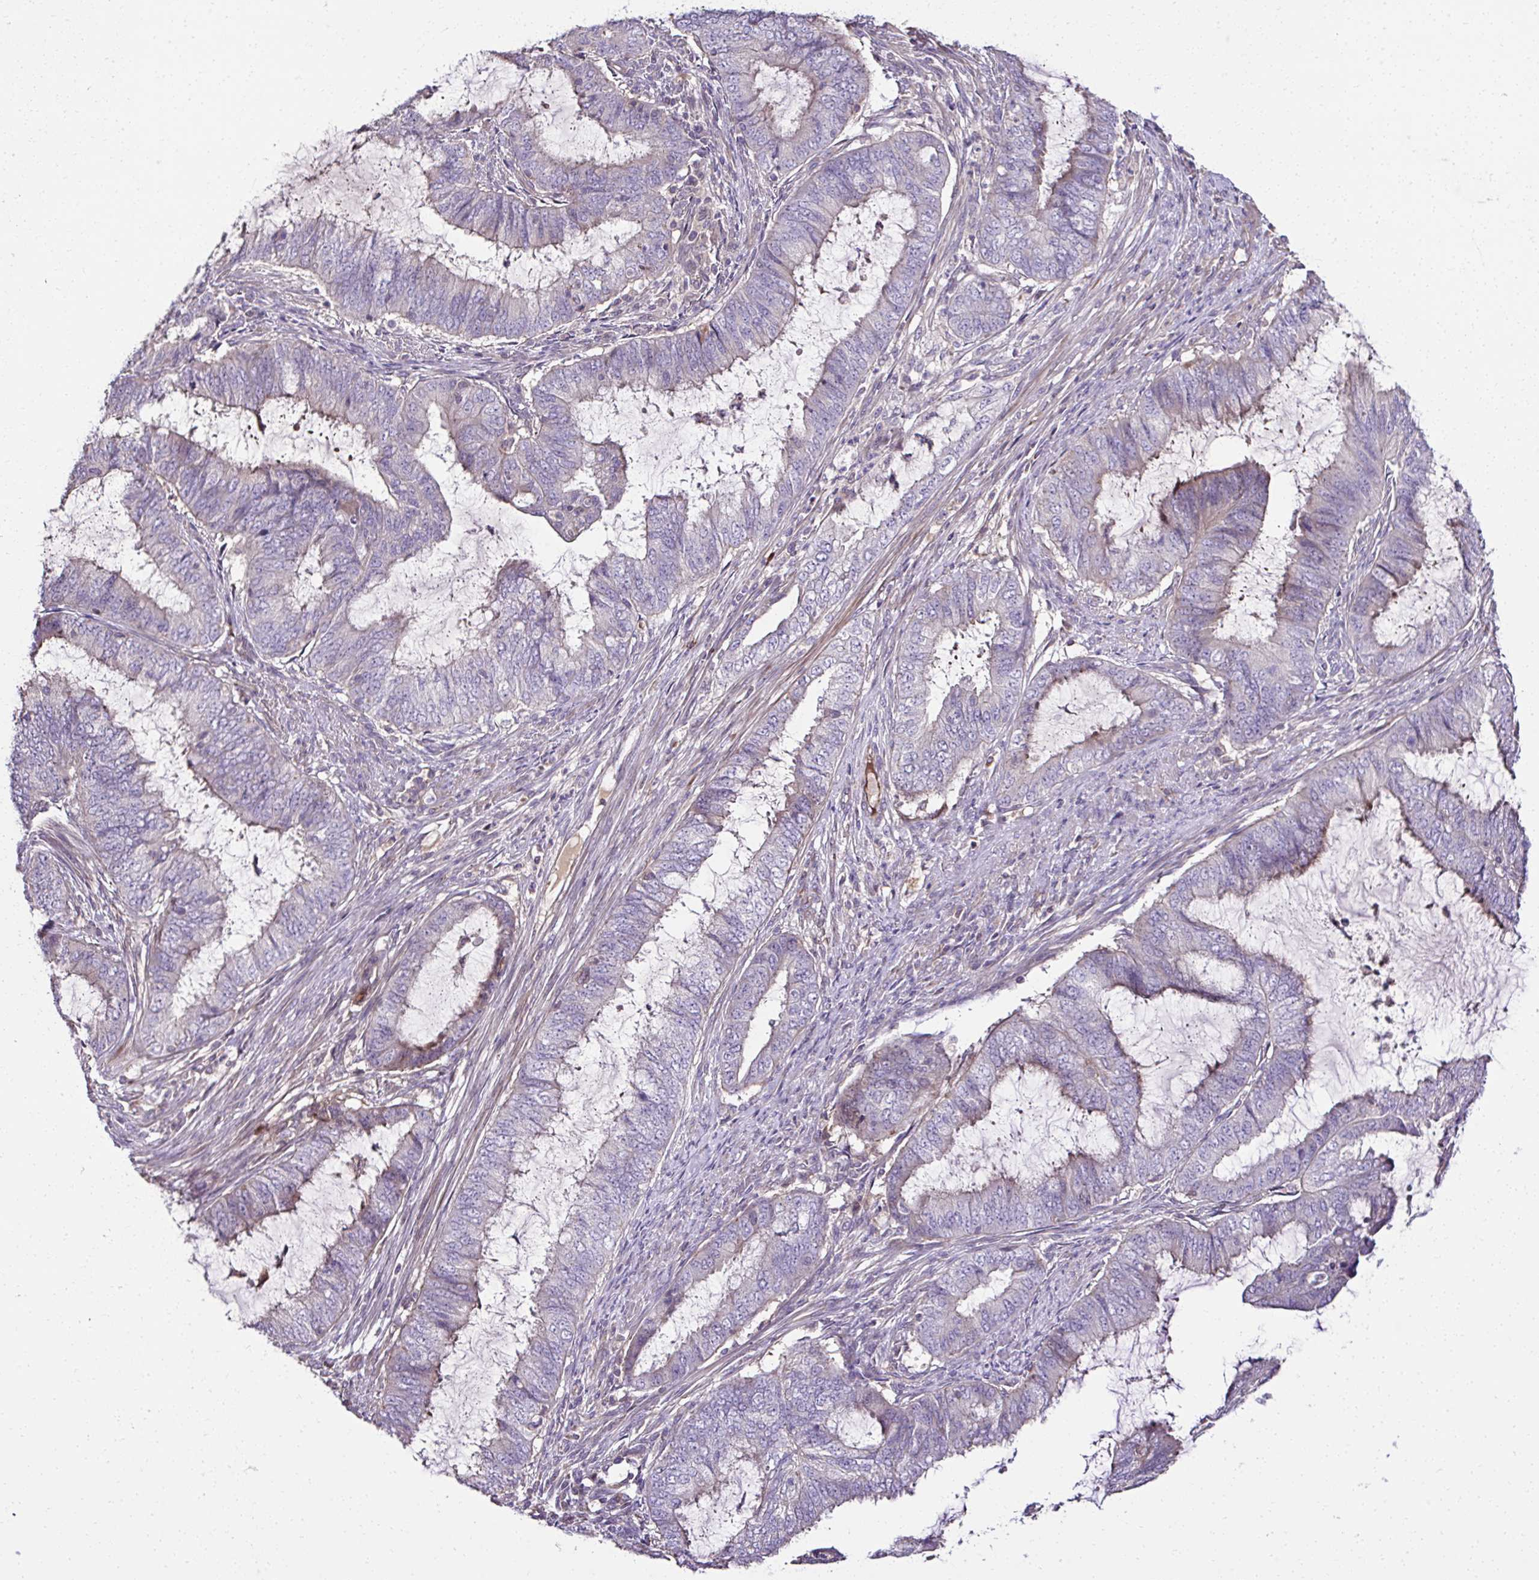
{"staining": {"intensity": "negative", "quantity": "none", "location": "none"}, "tissue": "endometrial cancer", "cell_type": "Tumor cells", "image_type": "cancer", "snomed": [{"axis": "morphology", "description": "Adenocarcinoma, NOS"}, {"axis": "topography", "description": "Endometrium"}], "caption": "Tumor cells are negative for protein expression in human endometrial cancer (adenocarcinoma).", "gene": "CCDC85C", "patient": {"sex": "female", "age": 51}}